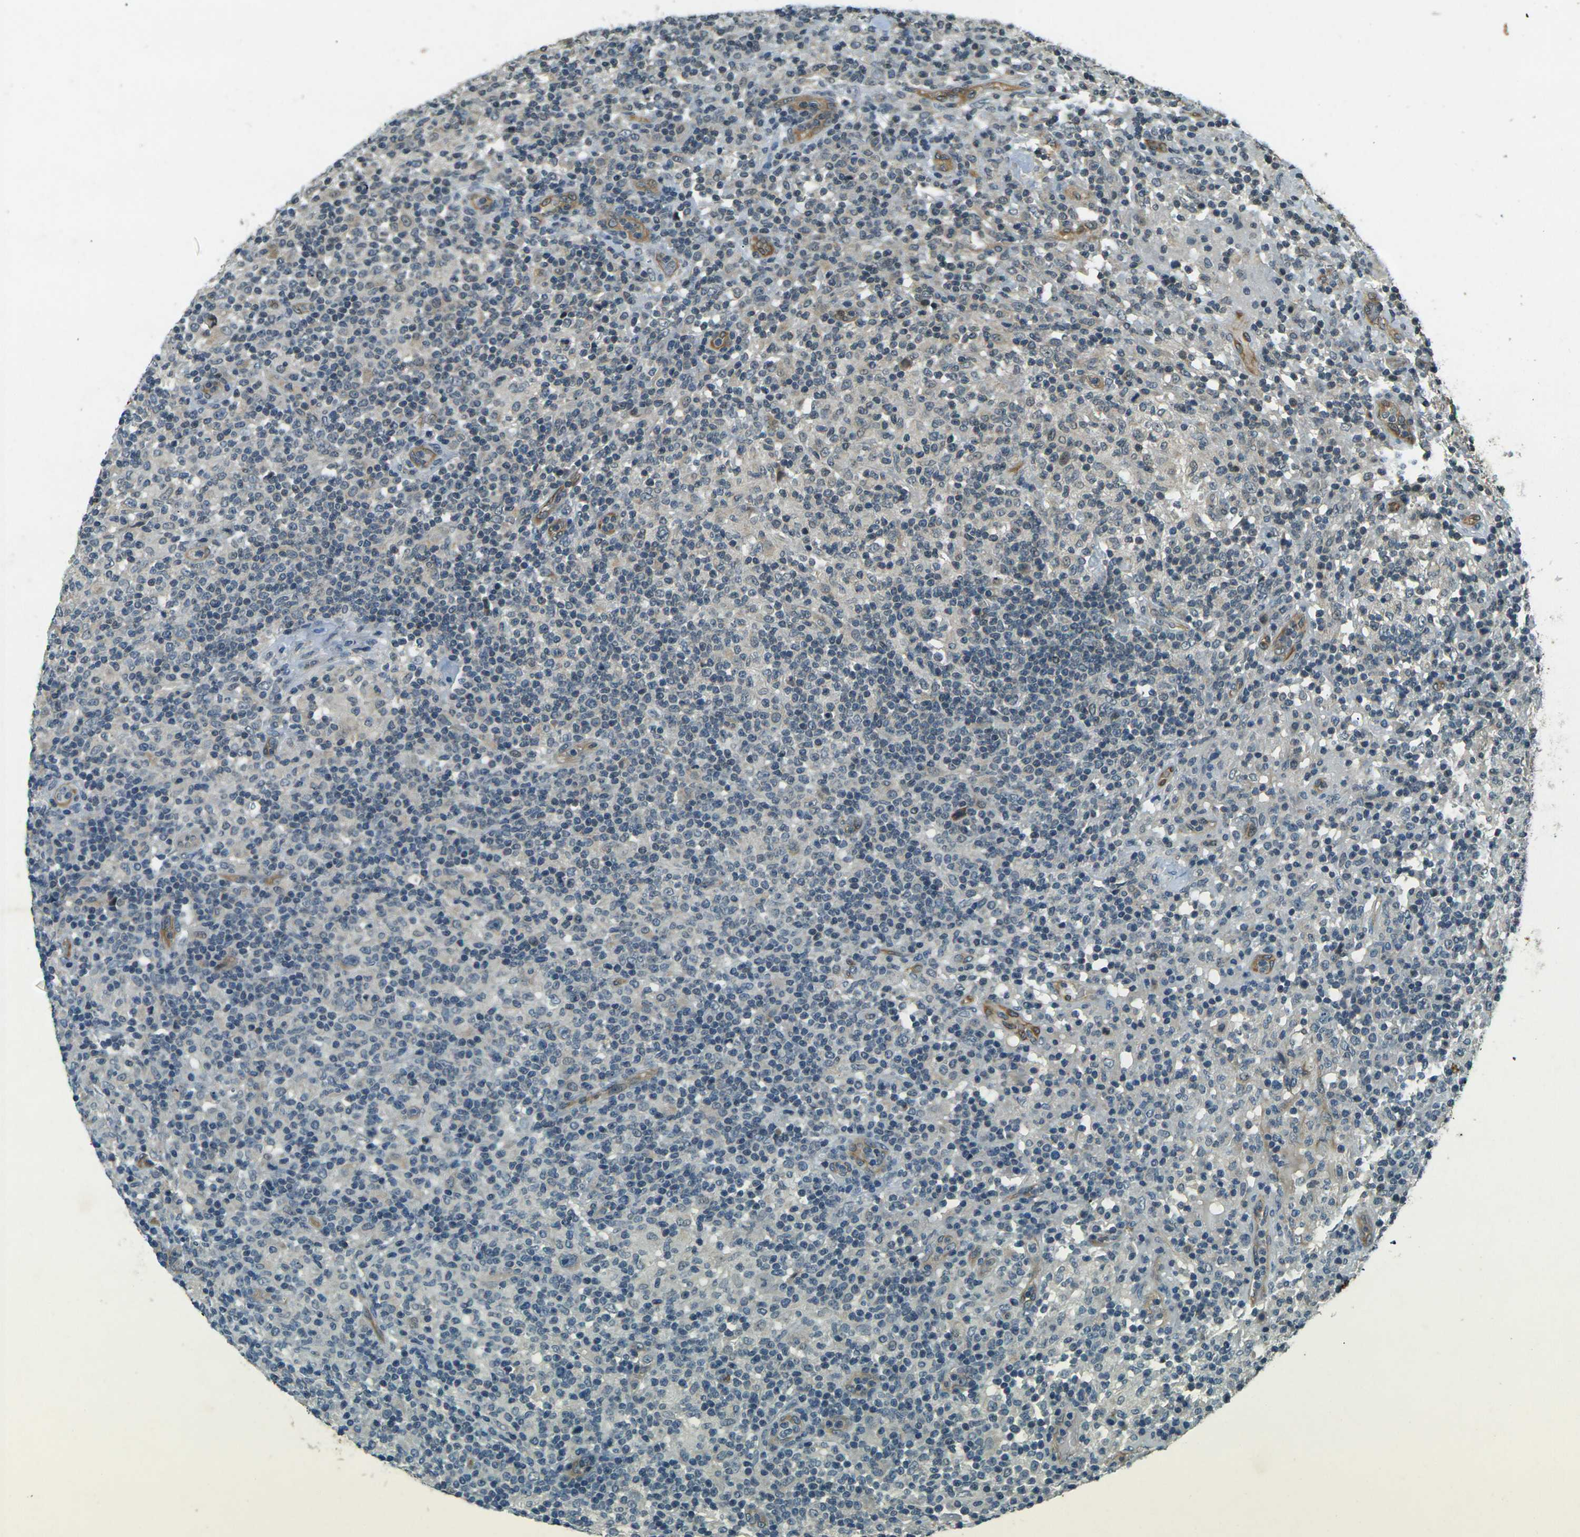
{"staining": {"intensity": "weak", "quantity": "25%-75%", "location": "cytoplasmic/membranous"}, "tissue": "lymphoma", "cell_type": "Tumor cells", "image_type": "cancer", "snomed": [{"axis": "morphology", "description": "Hodgkin's disease, NOS"}, {"axis": "topography", "description": "Lymph node"}], "caption": "Weak cytoplasmic/membranous staining for a protein is seen in approximately 25%-75% of tumor cells of Hodgkin's disease using immunohistochemistry.", "gene": "PDE2A", "patient": {"sex": "male", "age": 70}}